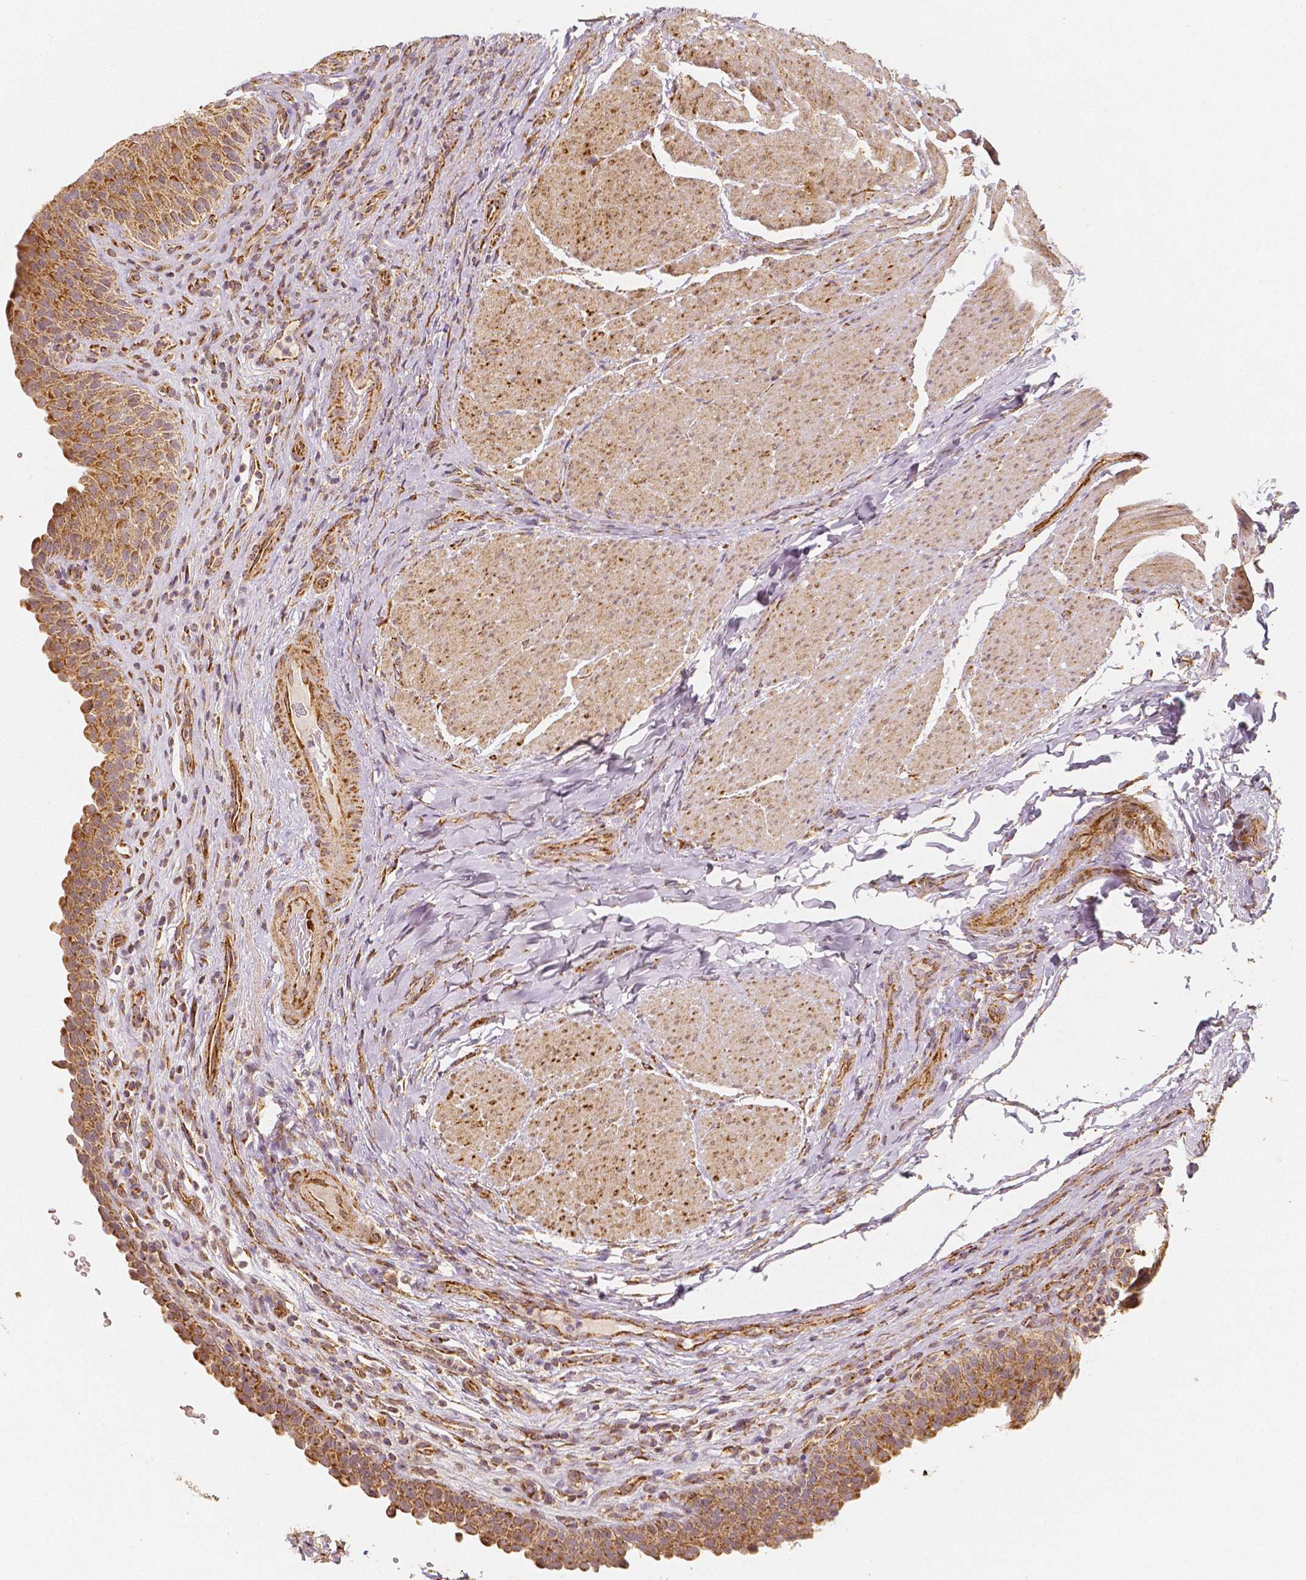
{"staining": {"intensity": "strong", "quantity": ">75%", "location": "cytoplasmic/membranous"}, "tissue": "urinary bladder", "cell_type": "Urothelial cells", "image_type": "normal", "snomed": [{"axis": "morphology", "description": "Normal tissue, NOS"}, {"axis": "topography", "description": "Urinary bladder"}, {"axis": "topography", "description": "Peripheral nerve tissue"}], "caption": "DAB (3,3'-diaminobenzidine) immunohistochemical staining of unremarkable human urinary bladder exhibits strong cytoplasmic/membranous protein staining in approximately >75% of urothelial cells.", "gene": "PGAM5", "patient": {"sex": "male", "age": 66}}